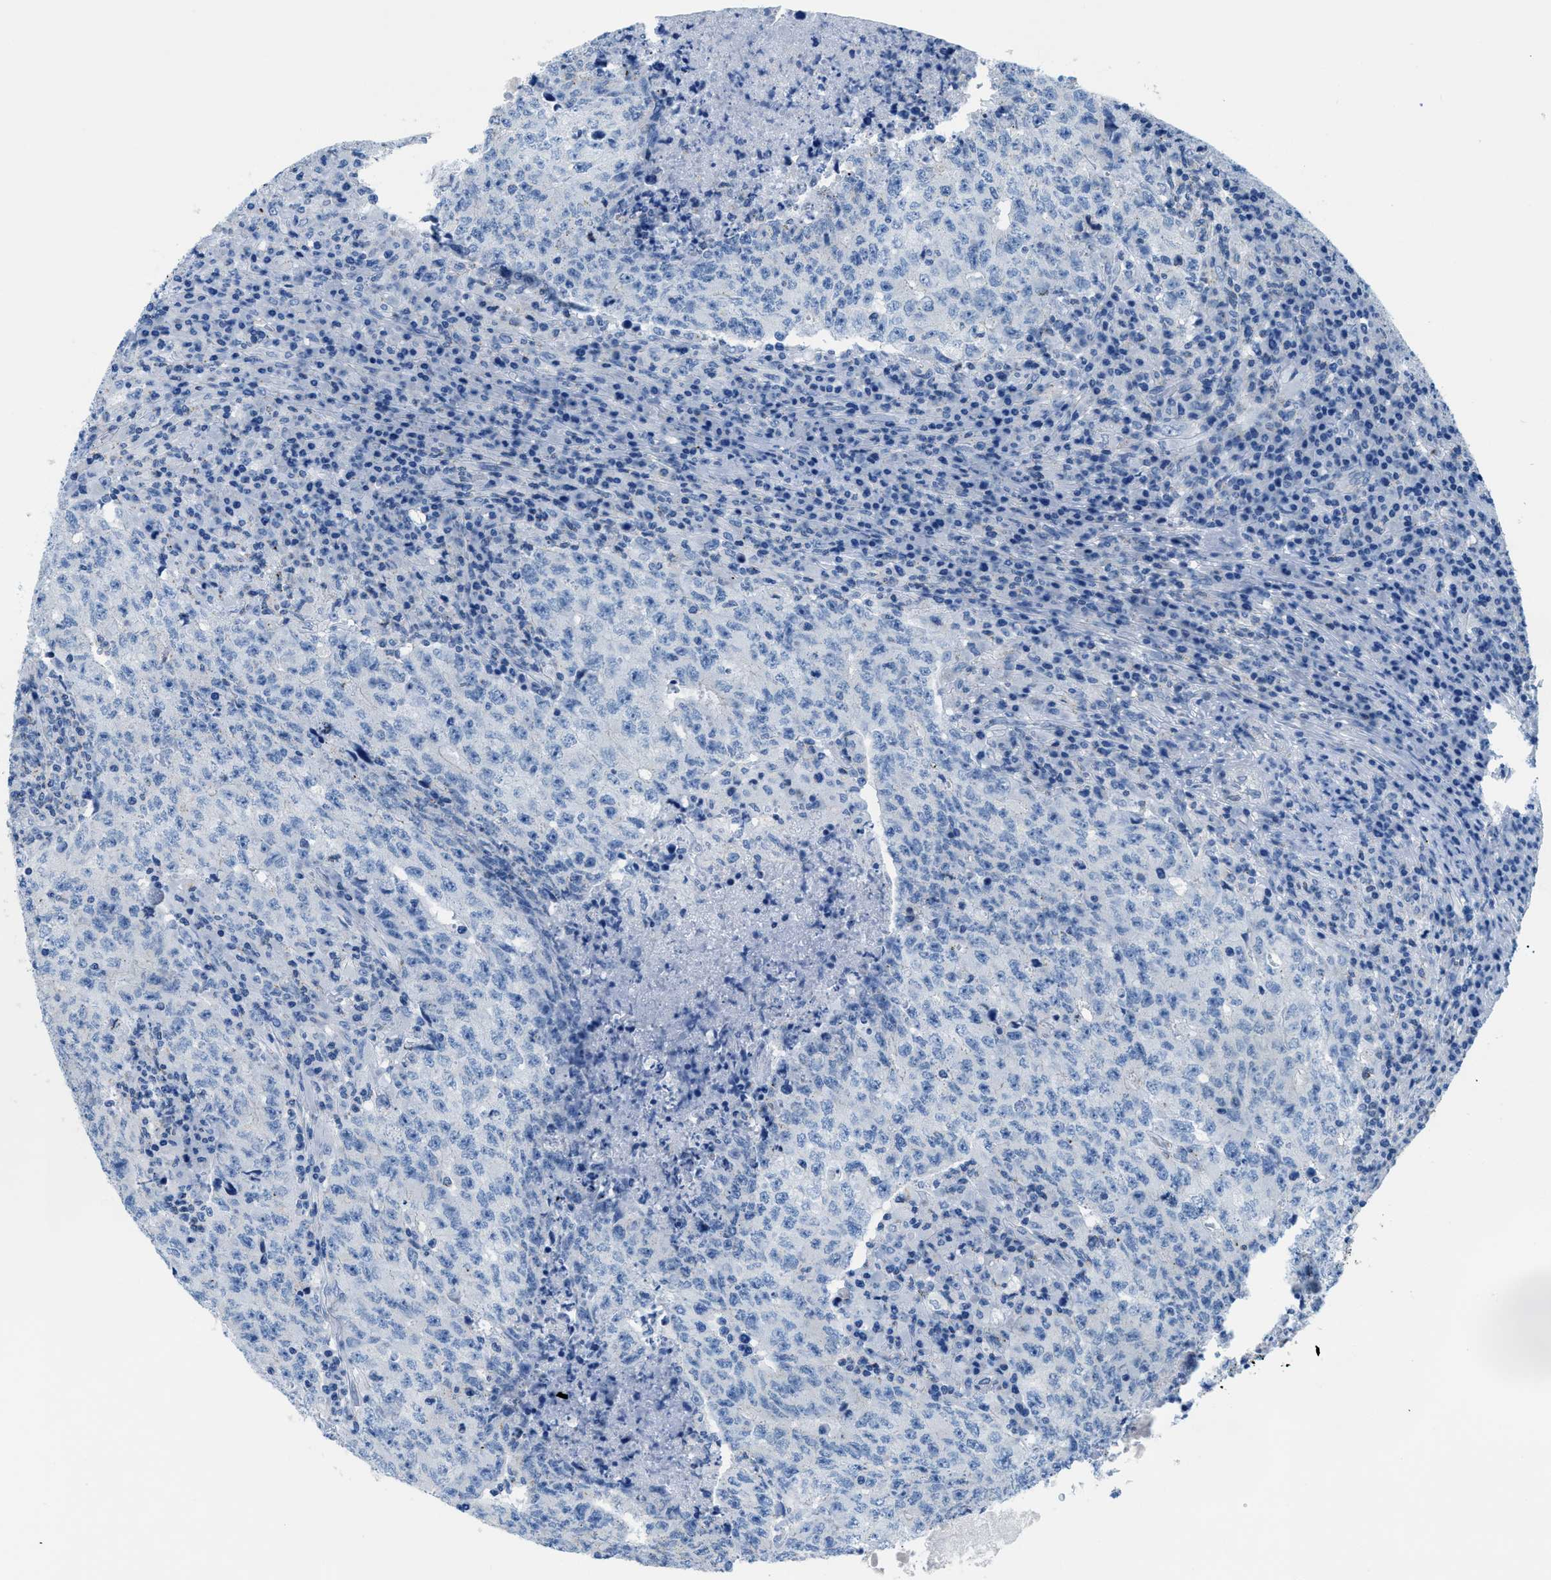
{"staining": {"intensity": "negative", "quantity": "none", "location": "none"}, "tissue": "testis cancer", "cell_type": "Tumor cells", "image_type": "cancer", "snomed": [{"axis": "morphology", "description": "Necrosis, NOS"}, {"axis": "morphology", "description": "Carcinoma, Embryonal, NOS"}, {"axis": "topography", "description": "Testis"}], "caption": "Immunohistochemical staining of human testis cancer (embryonal carcinoma) shows no significant staining in tumor cells. The staining was performed using DAB (3,3'-diaminobenzidine) to visualize the protein expression in brown, while the nuclei were stained in blue with hematoxylin (Magnification: 20x).", "gene": "FDCSP", "patient": {"sex": "male", "age": 19}}